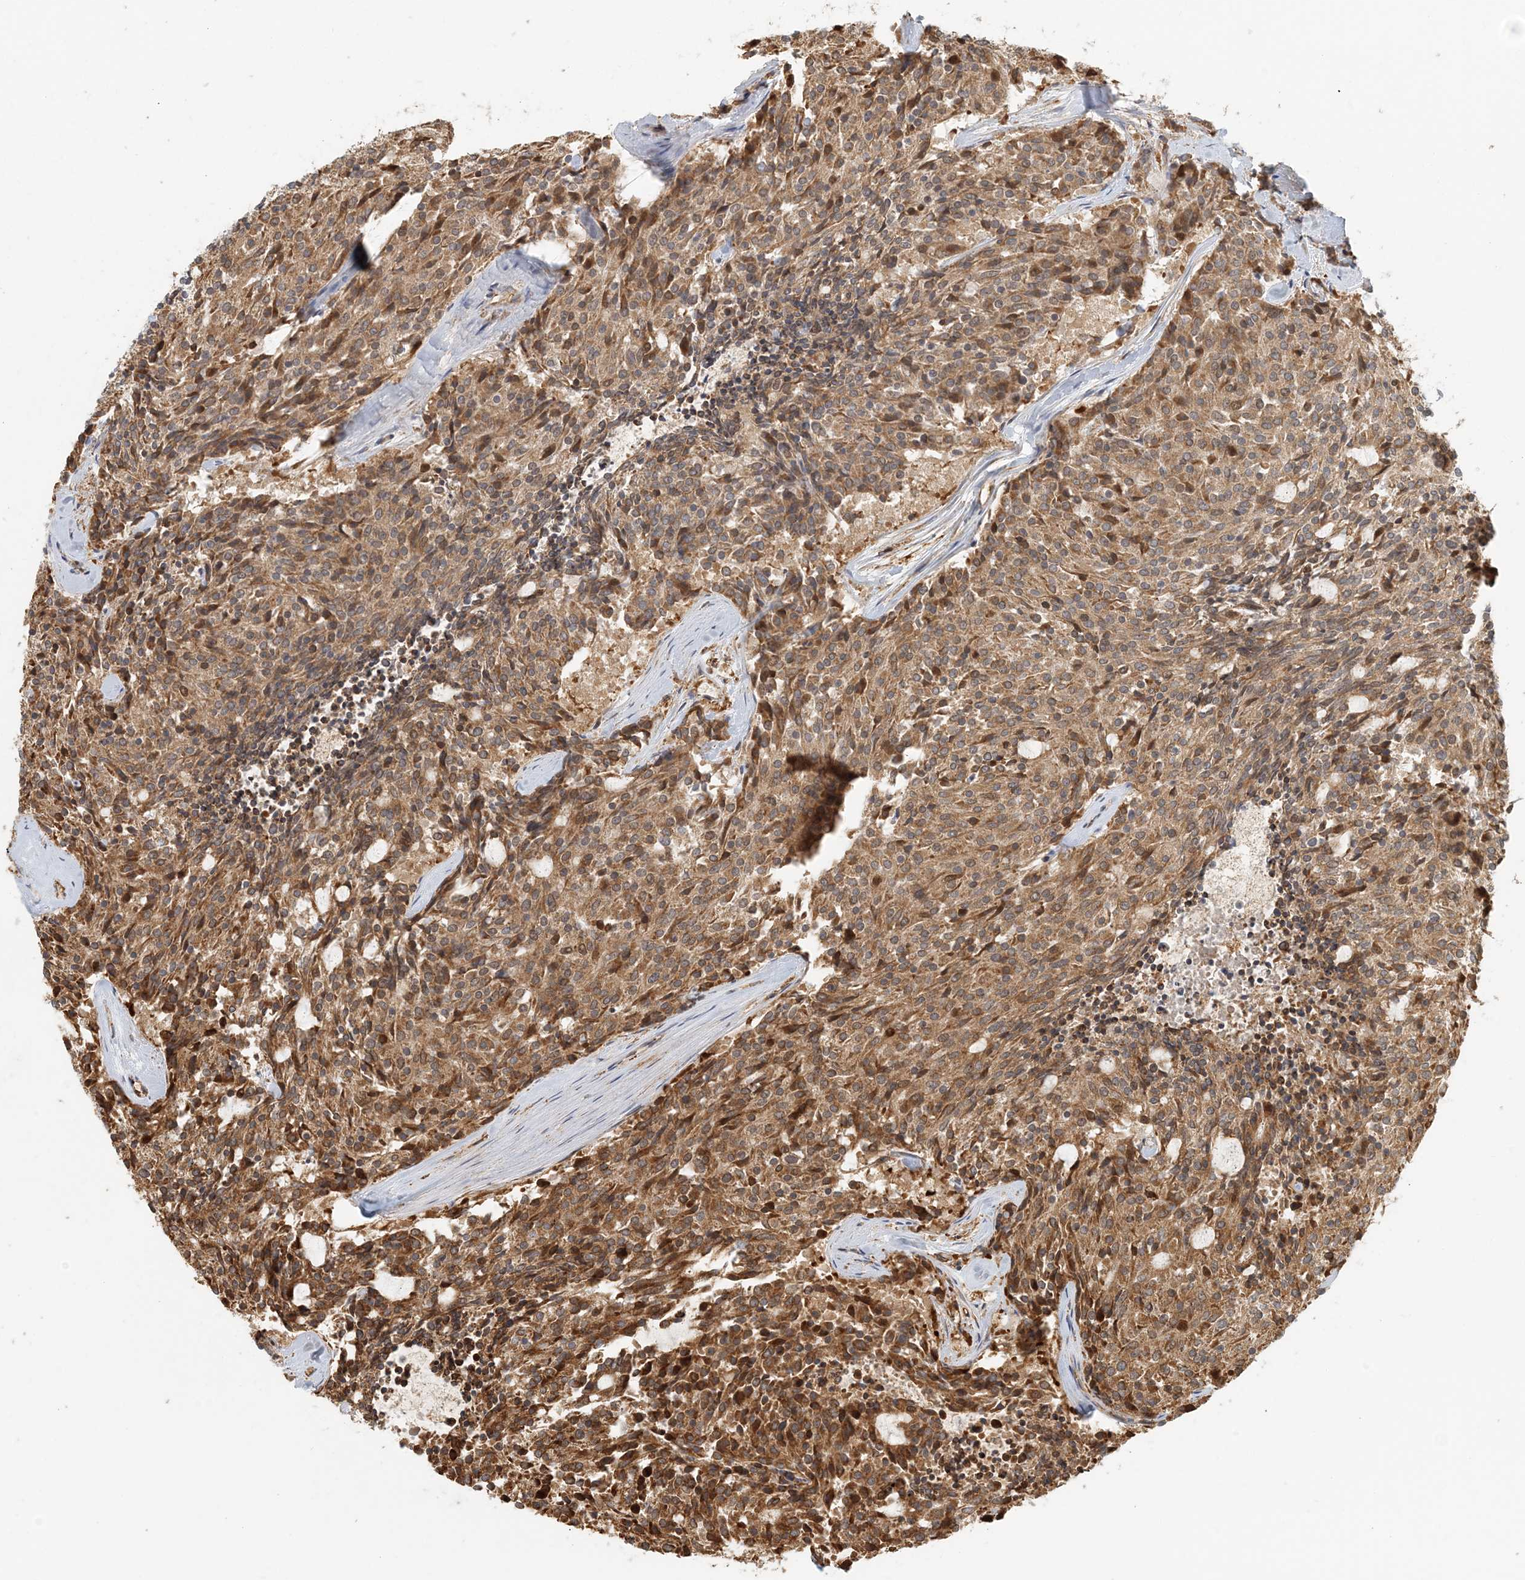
{"staining": {"intensity": "moderate", "quantity": ">75%", "location": "cytoplasmic/membranous"}, "tissue": "carcinoid", "cell_type": "Tumor cells", "image_type": "cancer", "snomed": [{"axis": "morphology", "description": "Carcinoid, malignant, NOS"}, {"axis": "topography", "description": "Pancreas"}], "caption": "The immunohistochemical stain labels moderate cytoplasmic/membranous expression in tumor cells of carcinoid tissue.", "gene": "HNMT", "patient": {"sex": "female", "age": 54}}